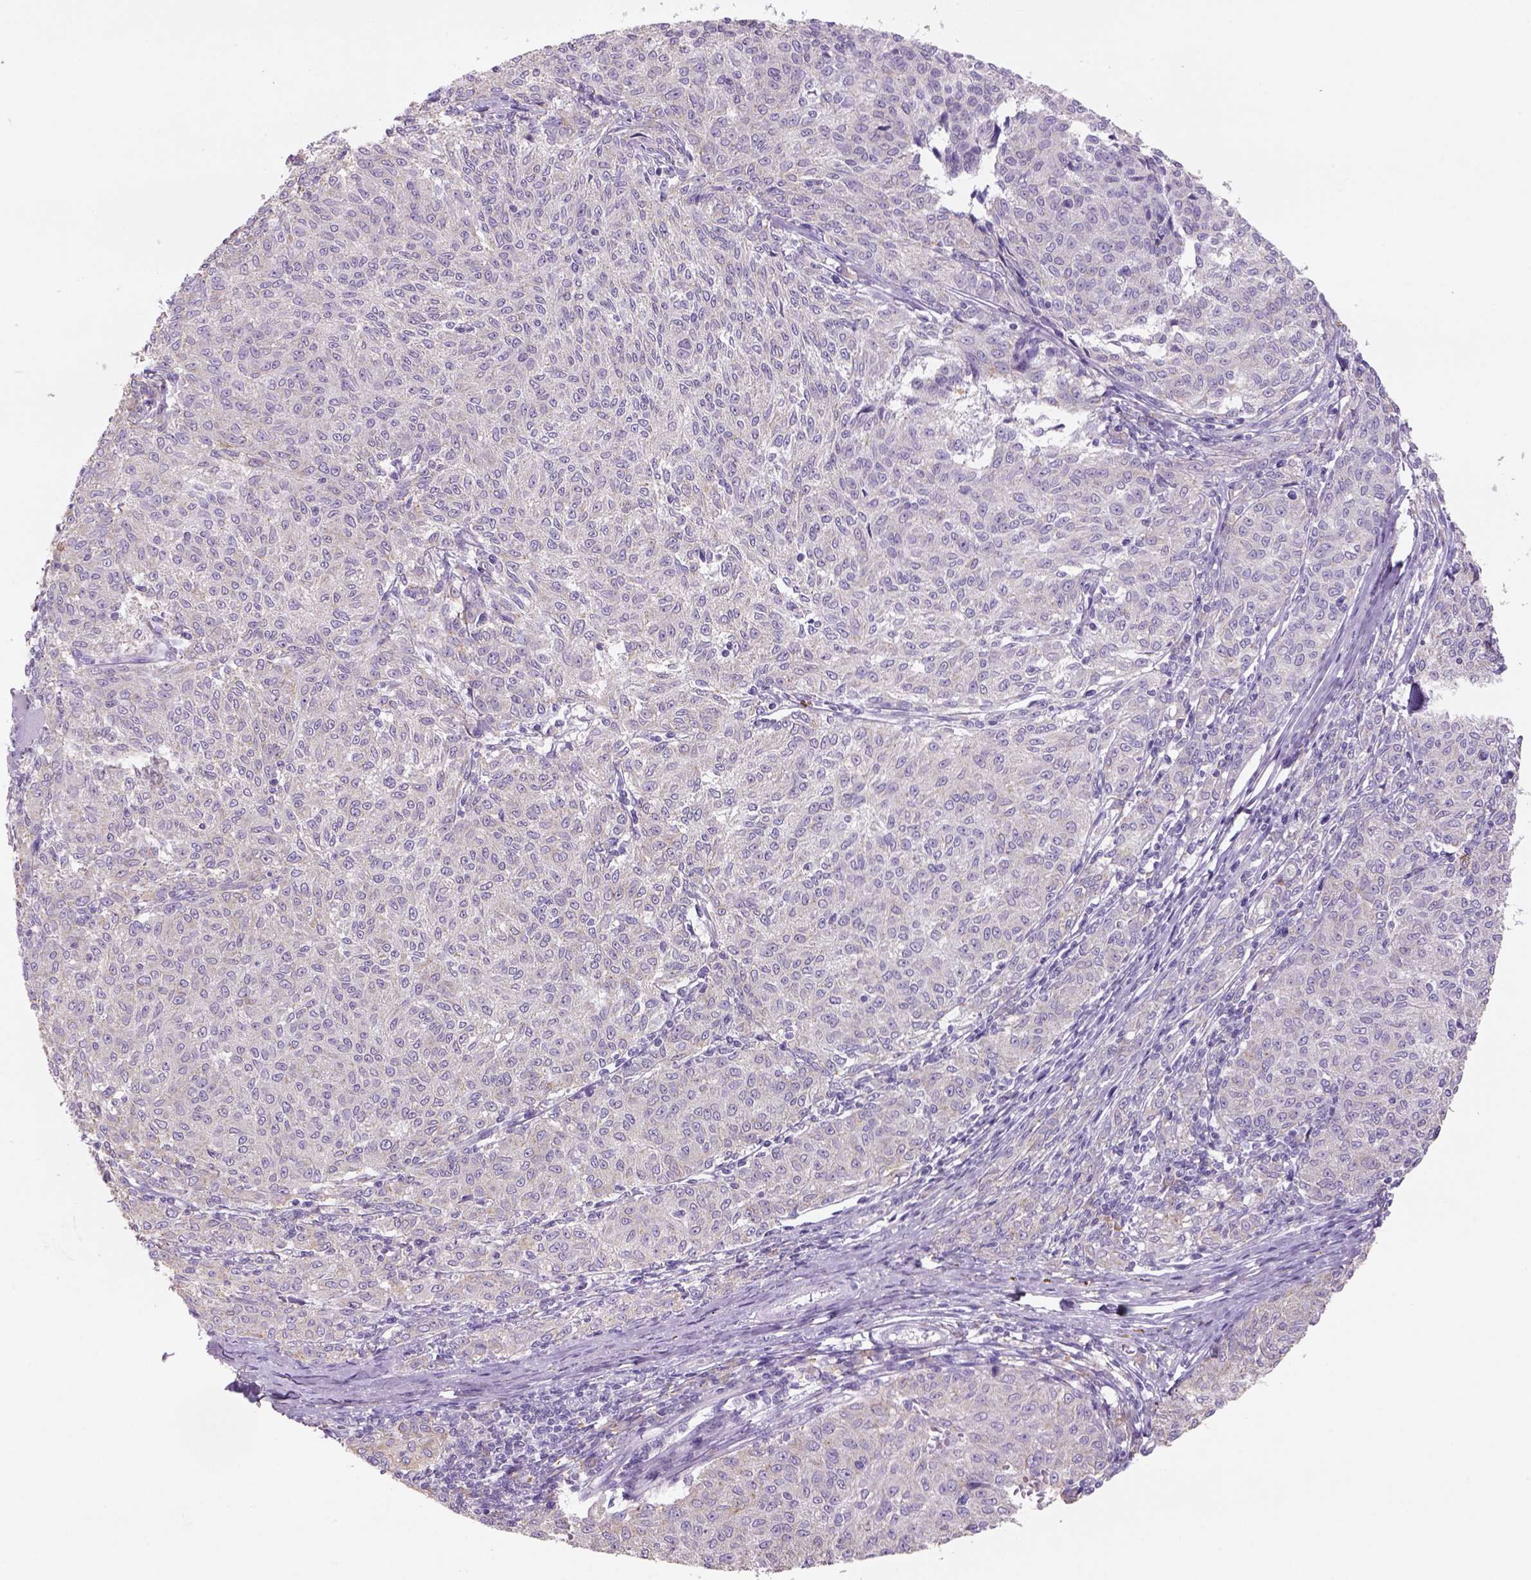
{"staining": {"intensity": "weak", "quantity": "25%-75%", "location": "cytoplasmic/membranous"}, "tissue": "melanoma", "cell_type": "Tumor cells", "image_type": "cancer", "snomed": [{"axis": "morphology", "description": "Malignant melanoma, NOS"}, {"axis": "topography", "description": "Skin"}], "caption": "Protein staining of malignant melanoma tissue displays weak cytoplasmic/membranous positivity in approximately 25%-75% of tumor cells. The staining is performed using DAB (3,3'-diaminobenzidine) brown chromogen to label protein expression. The nuclei are counter-stained blue using hematoxylin.", "gene": "NAALAD2", "patient": {"sex": "female", "age": 72}}